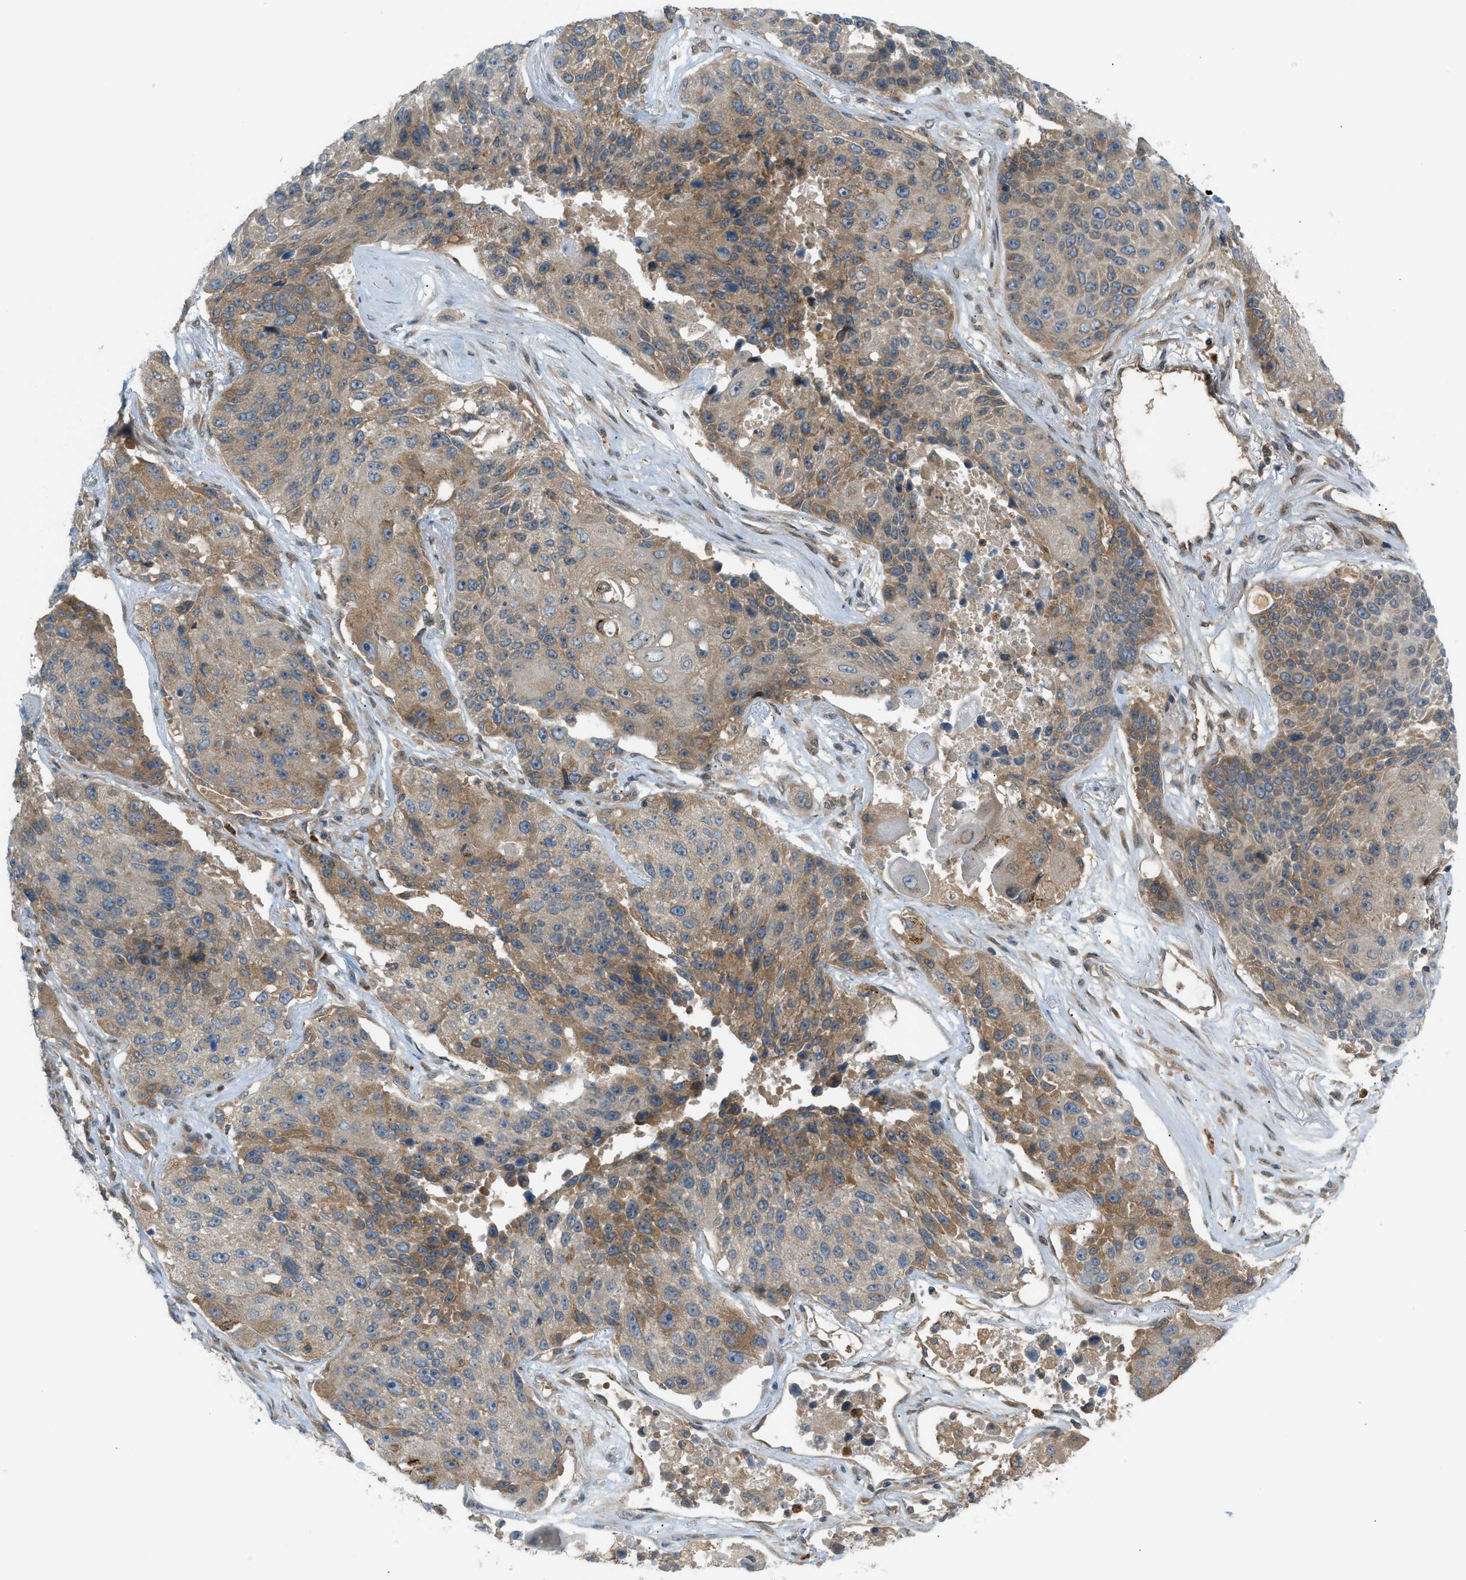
{"staining": {"intensity": "moderate", "quantity": "25%-75%", "location": "cytoplasmic/membranous"}, "tissue": "lung cancer", "cell_type": "Tumor cells", "image_type": "cancer", "snomed": [{"axis": "morphology", "description": "Squamous cell carcinoma, NOS"}, {"axis": "topography", "description": "Lung"}], "caption": "The micrograph shows a brown stain indicating the presence of a protein in the cytoplasmic/membranous of tumor cells in lung cancer (squamous cell carcinoma).", "gene": "DYRK1A", "patient": {"sex": "male", "age": 61}}